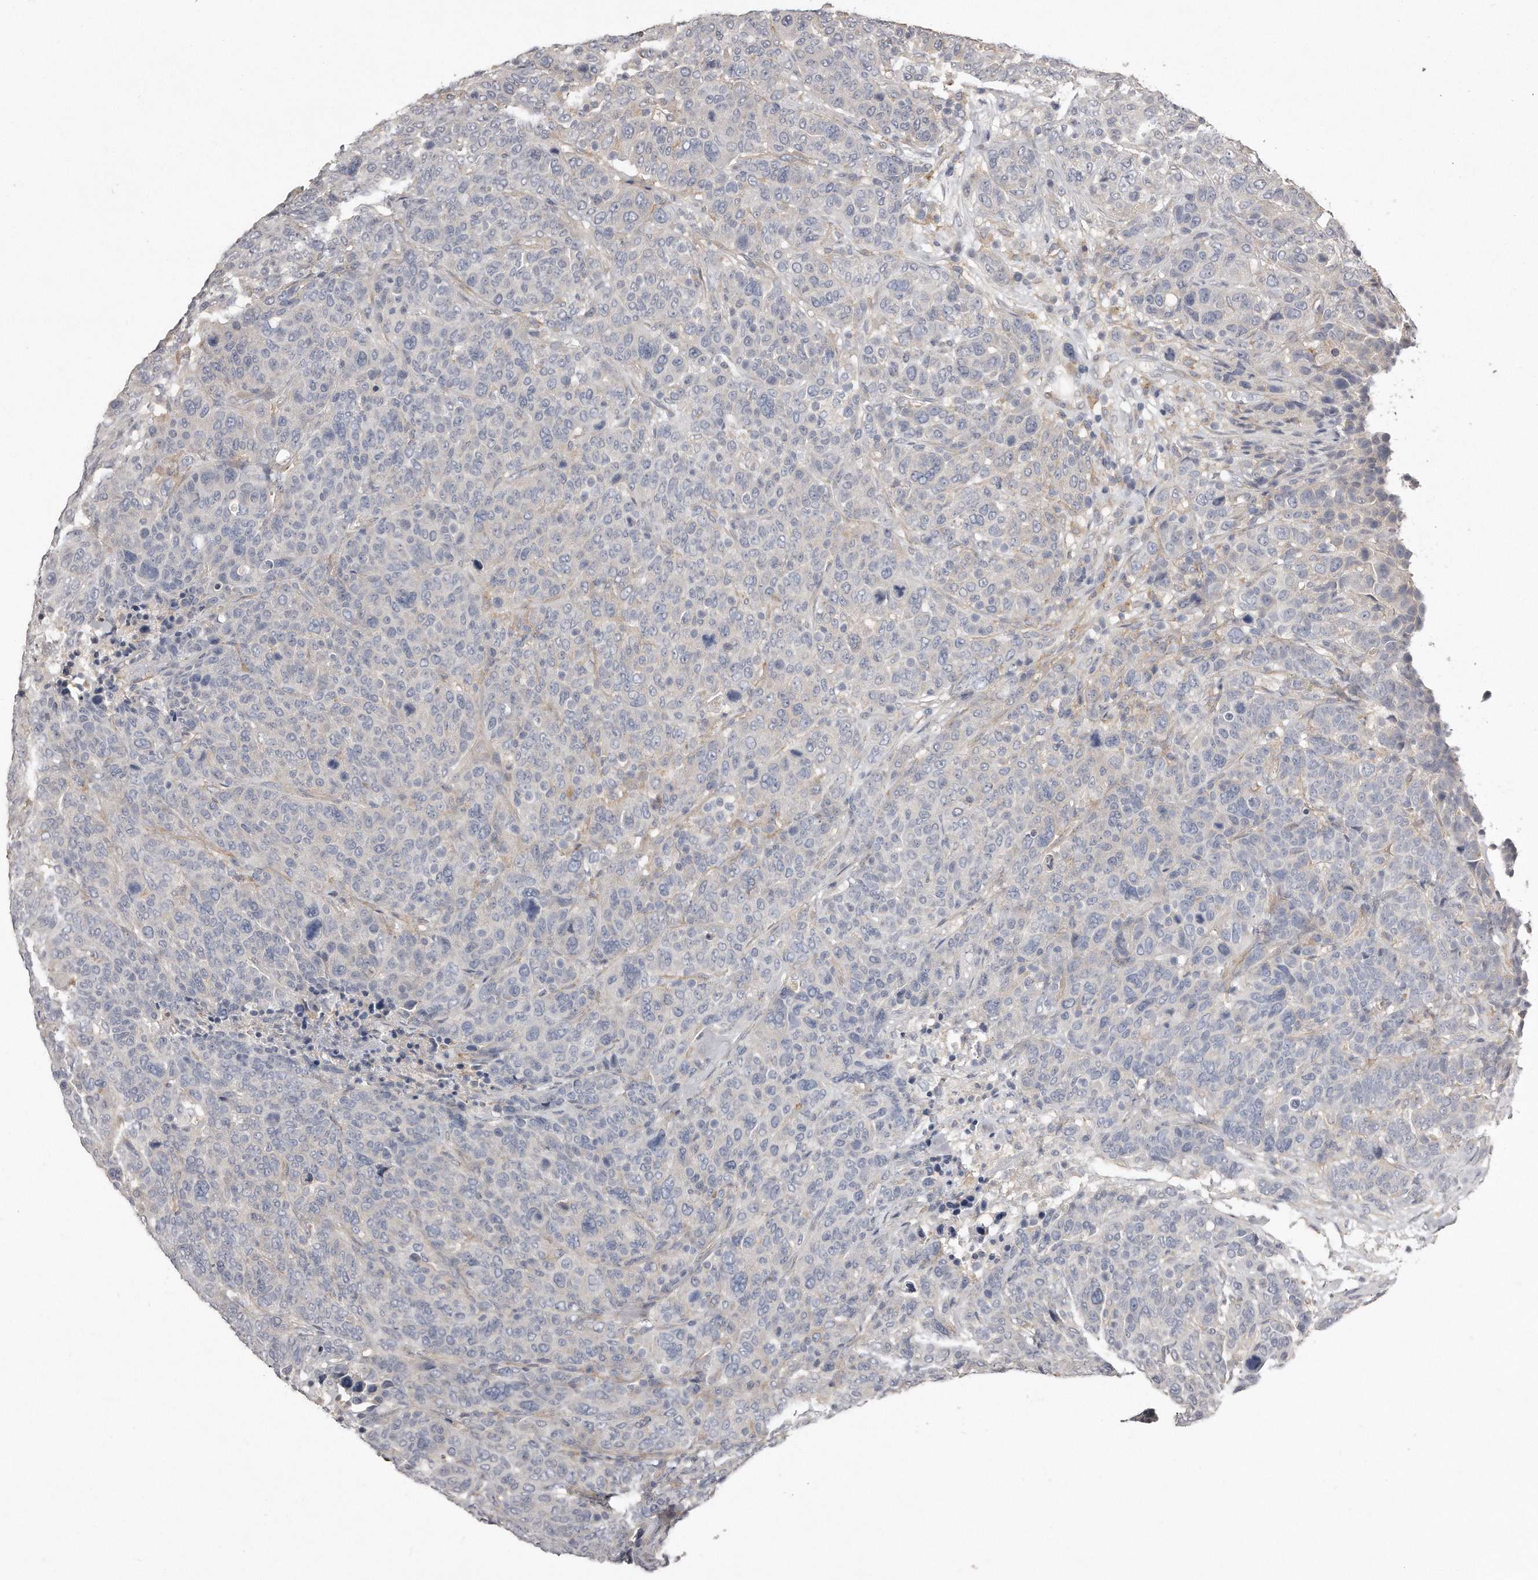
{"staining": {"intensity": "negative", "quantity": "none", "location": "none"}, "tissue": "breast cancer", "cell_type": "Tumor cells", "image_type": "cancer", "snomed": [{"axis": "morphology", "description": "Duct carcinoma"}, {"axis": "topography", "description": "Breast"}], "caption": "High magnification brightfield microscopy of breast cancer stained with DAB (brown) and counterstained with hematoxylin (blue): tumor cells show no significant expression. The staining was performed using DAB (3,3'-diaminobenzidine) to visualize the protein expression in brown, while the nuclei were stained in blue with hematoxylin (Magnification: 20x).", "gene": "LMOD1", "patient": {"sex": "female", "age": 37}}